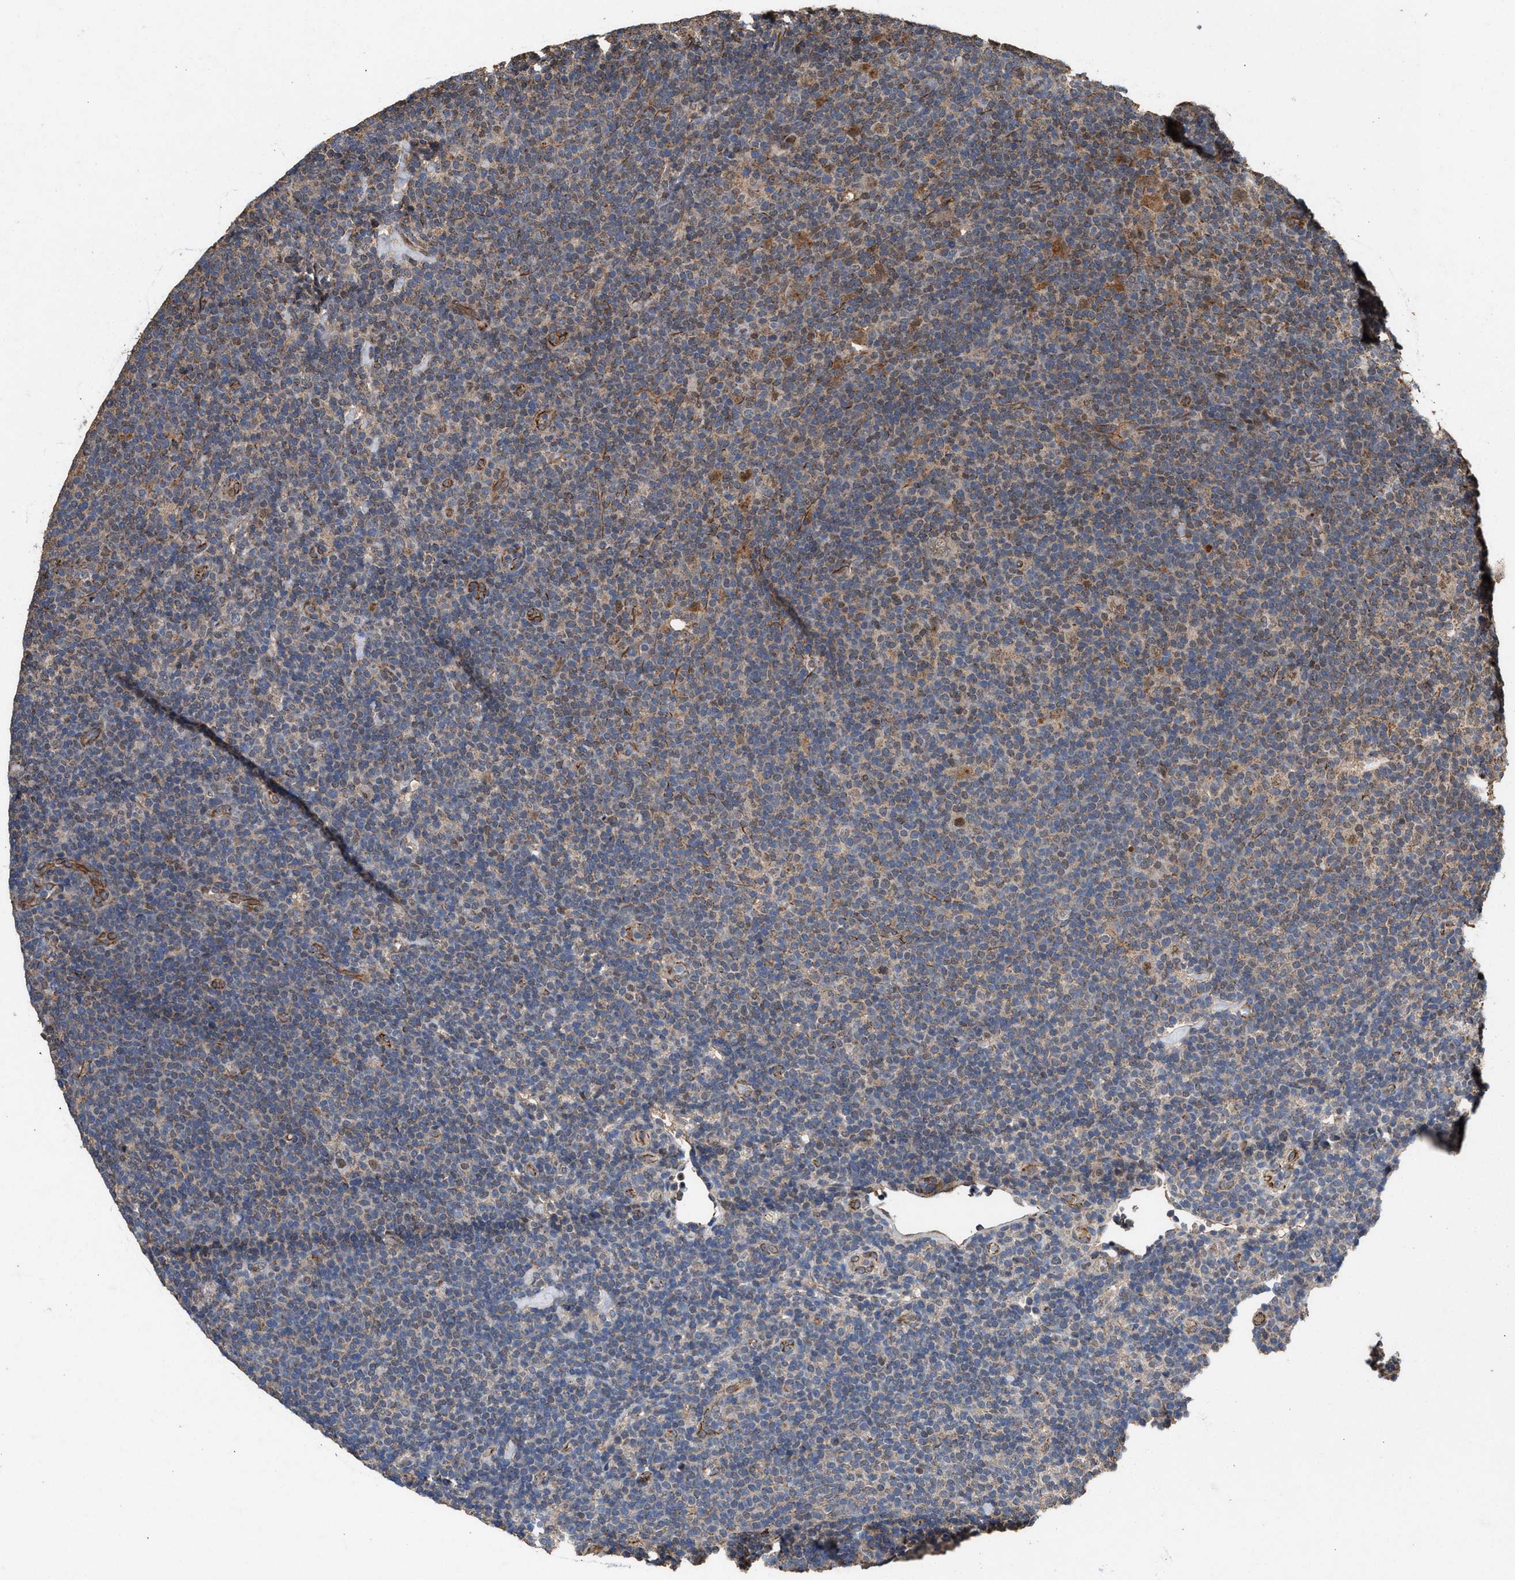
{"staining": {"intensity": "moderate", "quantity": ">75%", "location": "nuclear"}, "tissue": "lymphoma", "cell_type": "Tumor cells", "image_type": "cancer", "snomed": [{"axis": "morphology", "description": "Hodgkin's disease, NOS"}, {"axis": "topography", "description": "Lymph node"}], "caption": "IHC micrograph of Hodgkin's disease stained for a protein (brown), which shows medium levels of moderate nuclear expression in about >75% of tumor cells.", "gene": "ZNHIT6", "patient": {"sex": "female", "age": 57}}